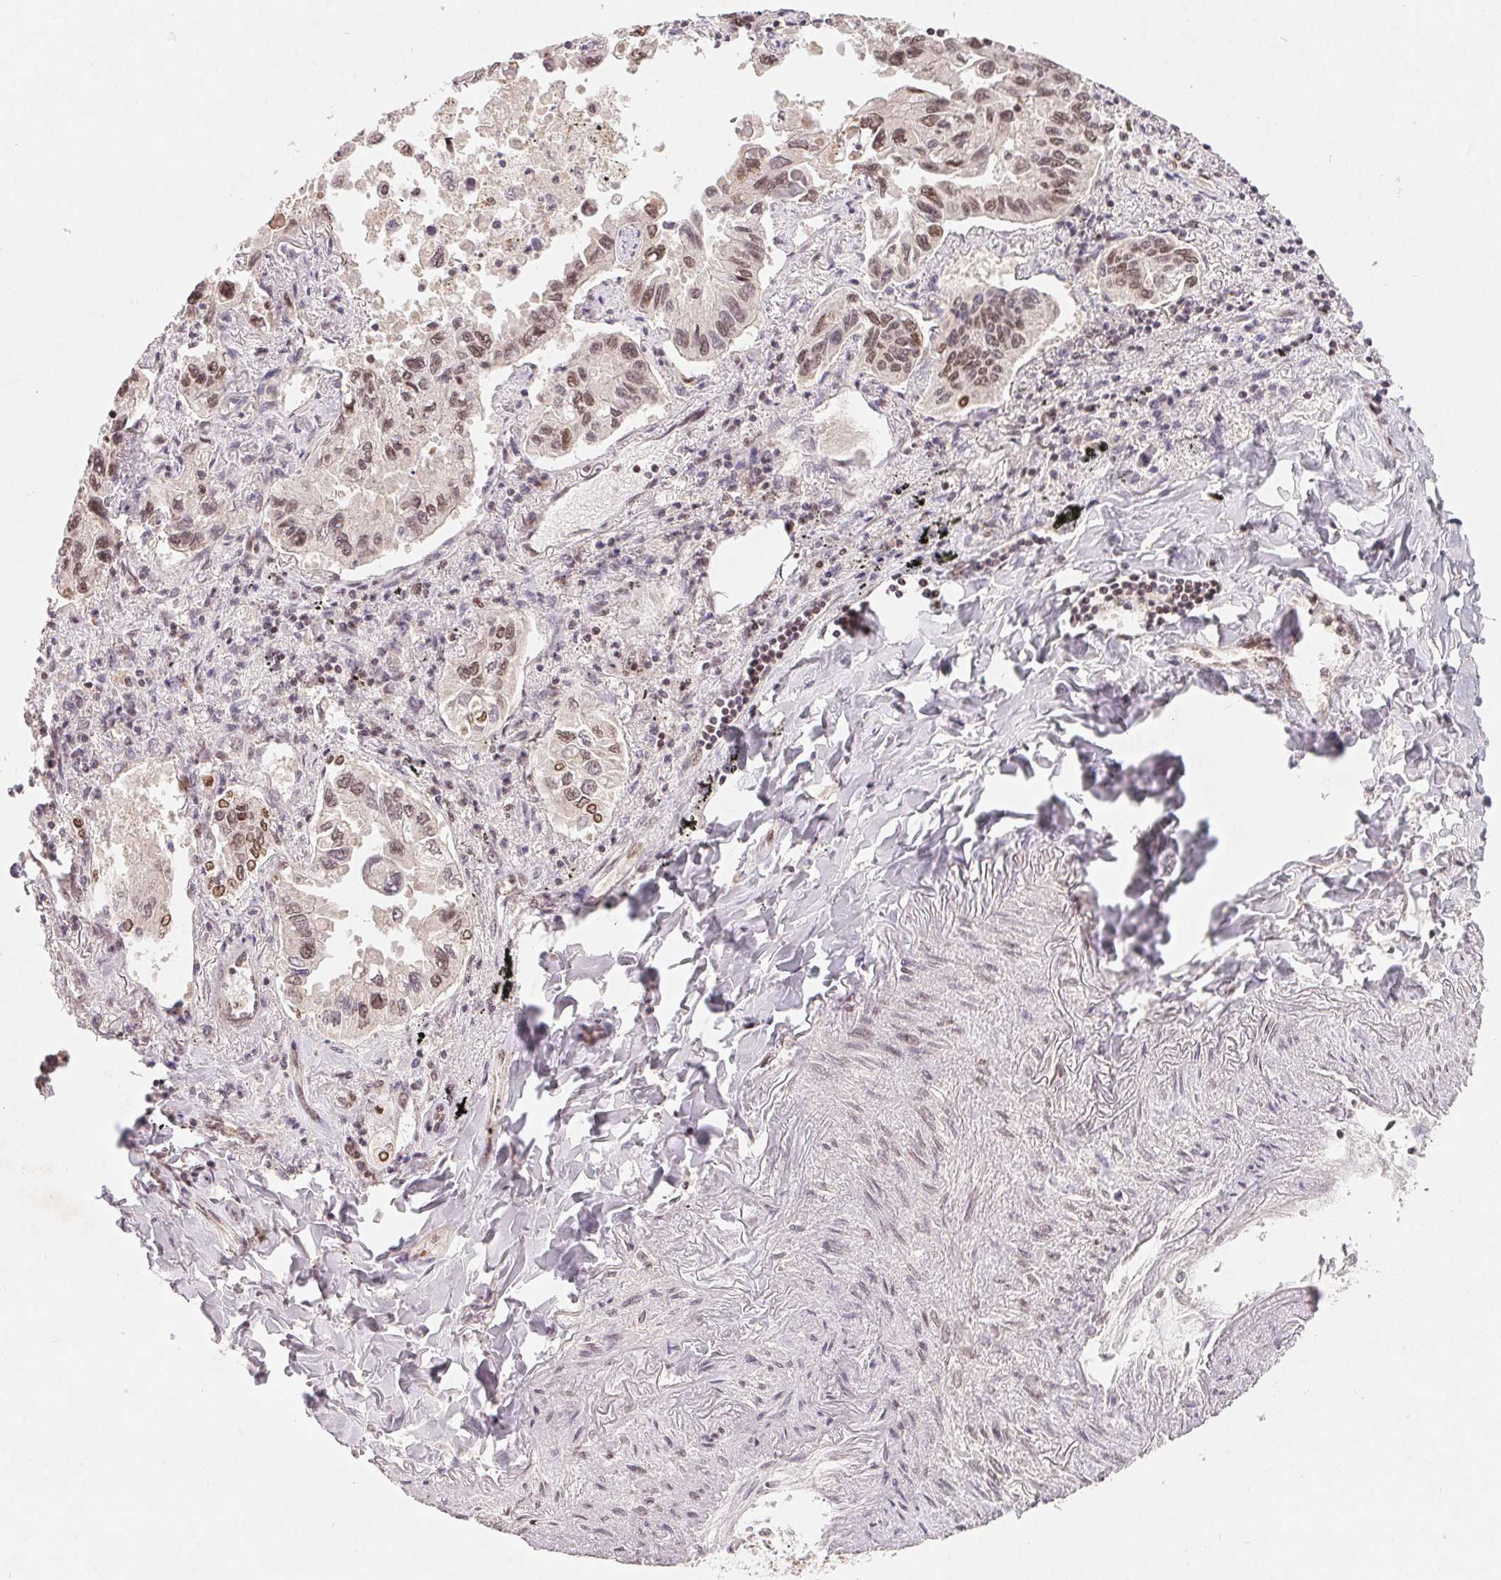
{"staining": {"intensity": "moderate", "quantity": ">75%", "location": "nuclear"}, "tissue": "lung cancer", "cell_type": "Tumor cells", "image_type": "cancer", "snomed": [{"axis": "morphology", "description": "Adenocarcinoma, NOS"}, {"axis": "topography", "description": "Lung"}], "caption": "Tumor cells show medium levels of moderate nuclear expression in about >75% of cells in human lung cancer (adenocarcinoma).", "gene": "HMGN3", "patient": {"sex": "male", "age": 64}}